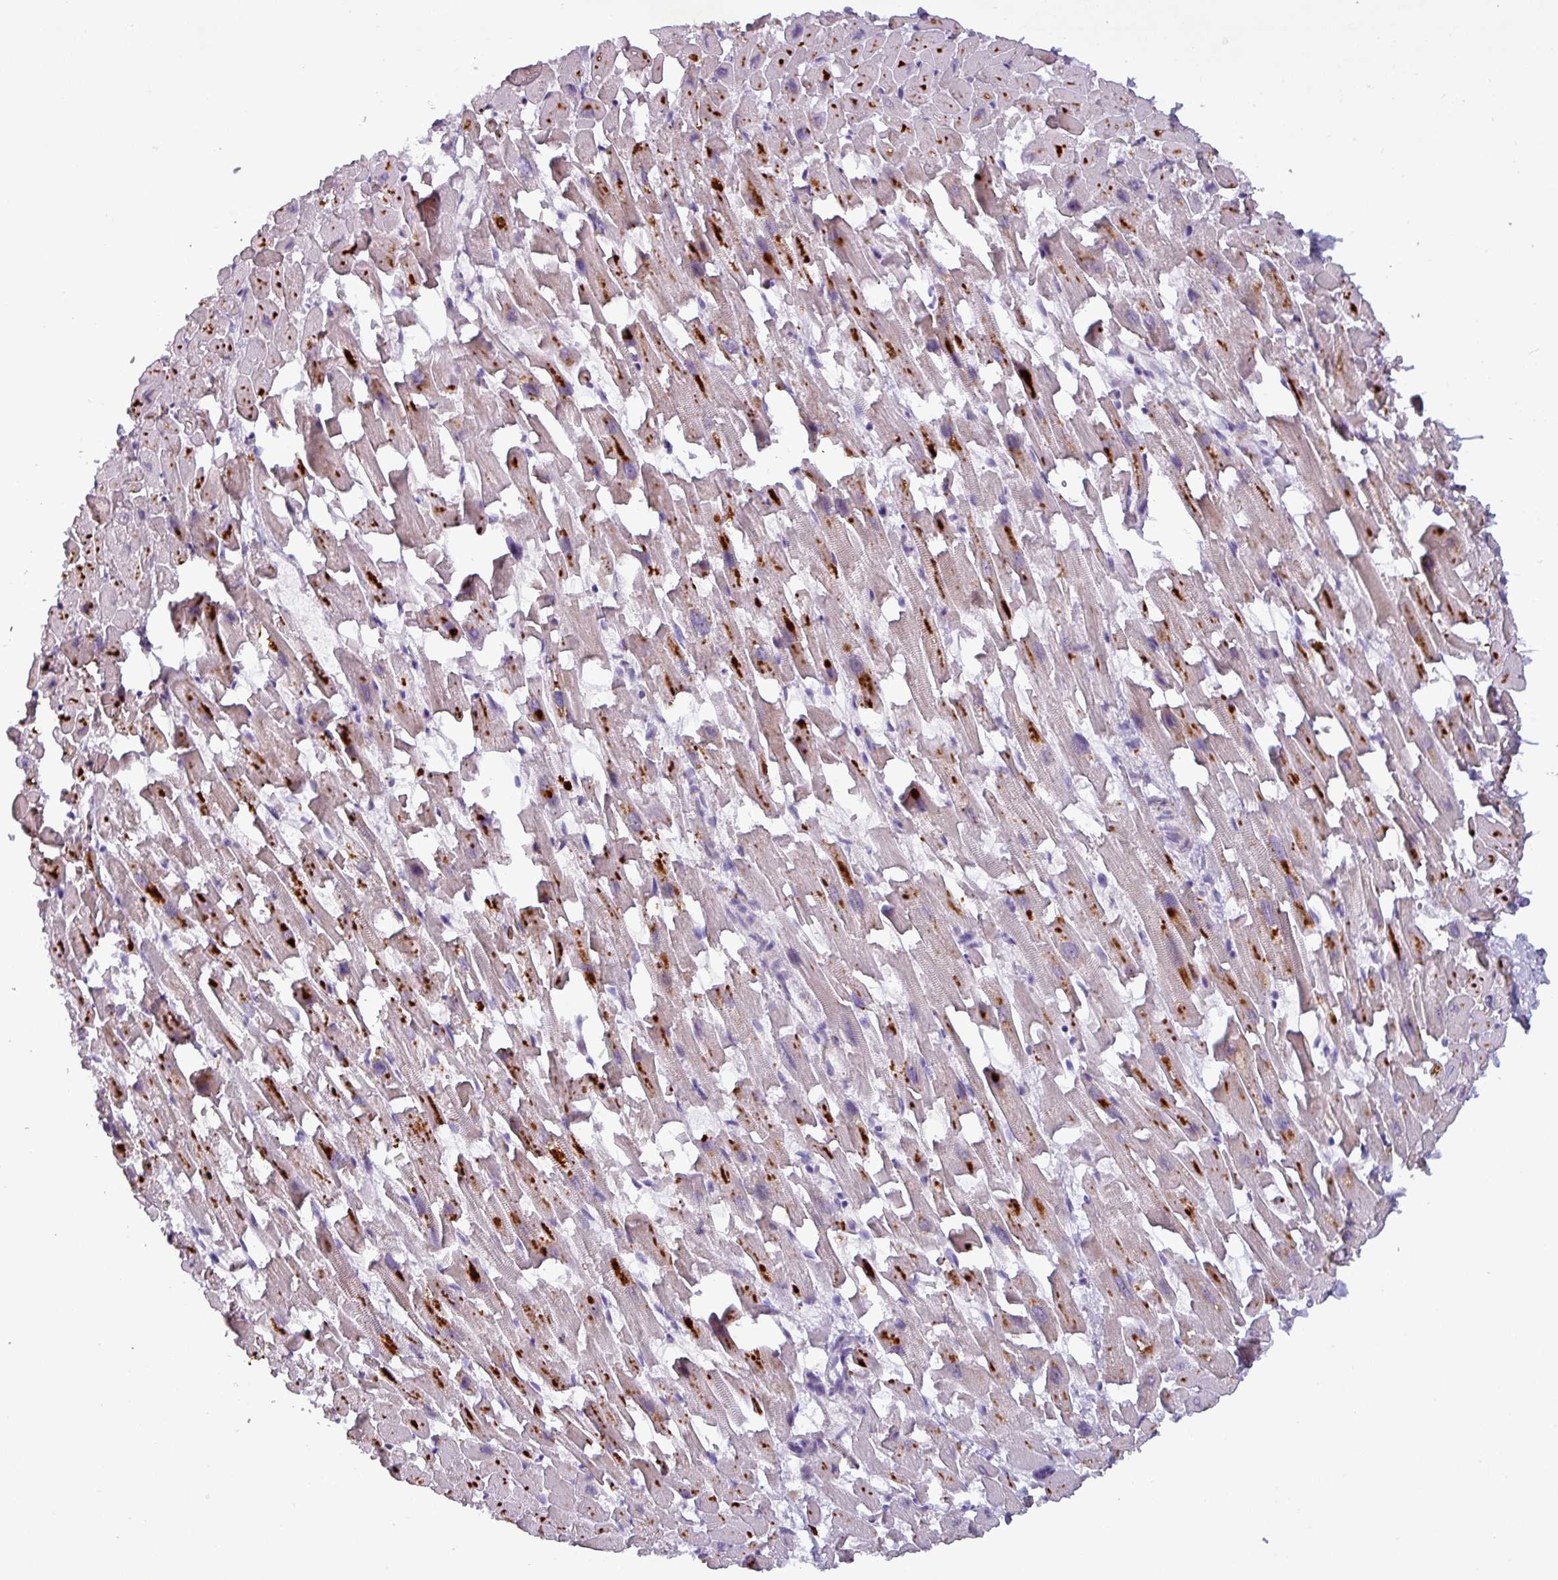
{"staining": {"intensity": "weak", "quantity": "25%-75%", "location": "cytoplasmic/membranous"}, "tissue": "heart muscle", "cell_type": "Cardiomyocytes", "image_type": "normal", "snomed": [{"axis": "morphology", "description": "Normal tissue, NOS"}, {"axis": "topography", "description": "Heart"}], "caption": "Protein expression analysis of unremarkable human heart muscle reveals weak cytoplasmic/membranous staining in about 25%-75% of cardiomyocytes.", "gene": "PNMA6A", "patient": {"sex": "female", "age": 64}}